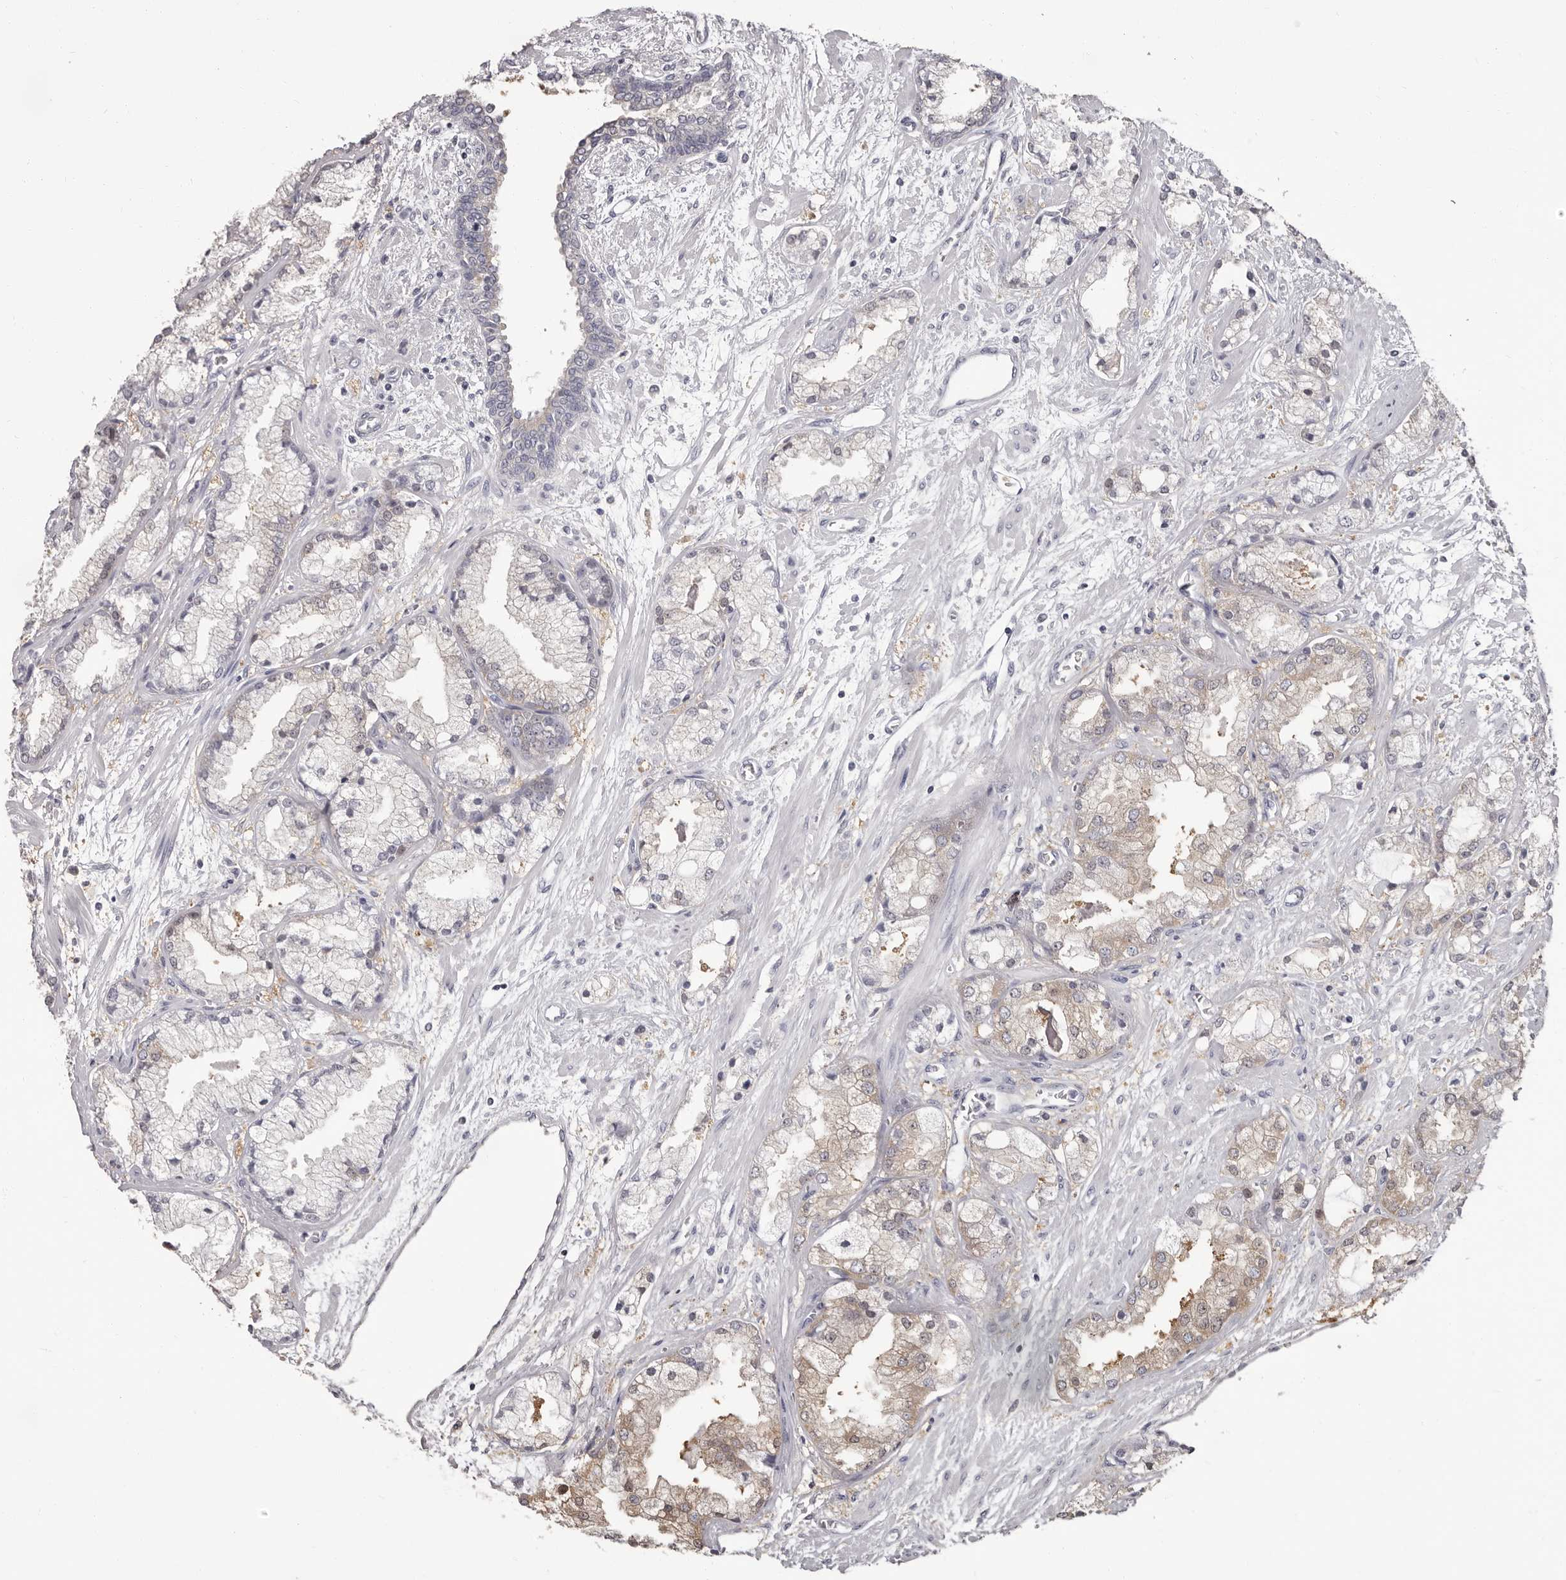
{"staining": {"intensity": "weak", "quantity": "25%-75%", "location": "cytoplasmic/membranous"}, "tissue": "prostate cancer", "cell_type": "Tumor cells", "image_type": "cancer", "snomed": [{"axis": "morphology", "description": "Adenocarcinoma, High grade"}, {"axis": "topography", "description": "Prostate"}], "caption": "Weak cytoplasmic/membranous protein expression is present in approximately 25%-75% of tumor cells in prostate adenocarcinoma (high-grade). The protein of interest is stained brown, and the nuclei are stained in blue (DAB (3,3'-diaminobenzidine) IHC with brightfield microscopy, high magnification).", "gene": "APEH", "patient": {"sex": "male", "age": 50}}